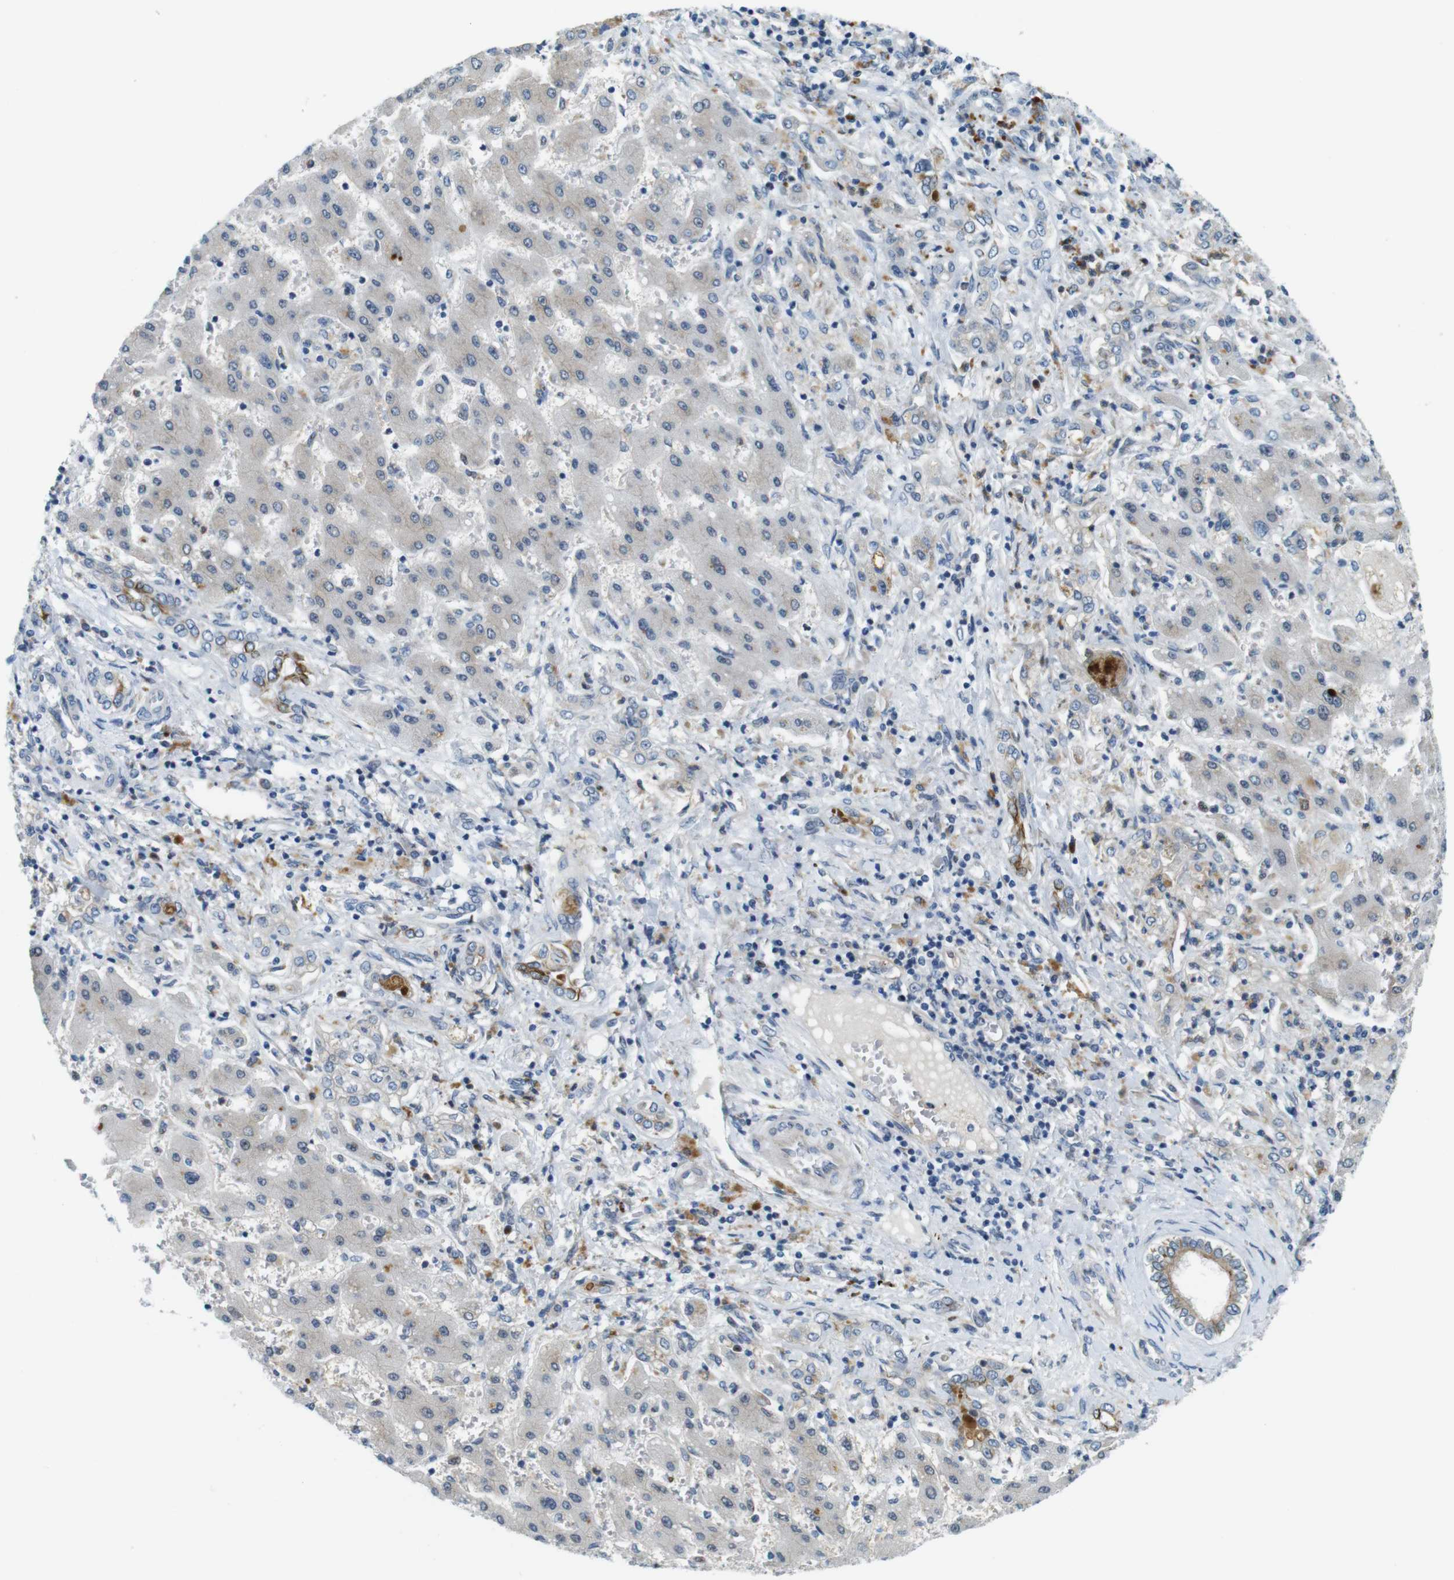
{"staining": {"intensity": "negative", "quantity": "none", "location": "none"}, "tissue": "liver cancer", "cell_type": "Tumor cells", "image_type": "cancer", "snomed": [{"axis": "morphology", "description": "Cholangiocarcinoma"}, {"axis": "topography", "description": "Liver"}], "caption": "Immunohistochemistry (IHC) photomicrograph of neoplastic tissue: human cholangiocarcinoma (liver) stained with DAB (3,3'-diaminobenzidine) demonstrates no significant protein expression in tumor cells. (Stains: DAB (3,3'-diaminobenzidine) immunohistochemistry (IHC) with hematoxylin counter stain, Microscopy: brightfield microscopy at high magnification).", "gene": "ZDHHC3", "patient": {"sex": "male", "age": 50}}